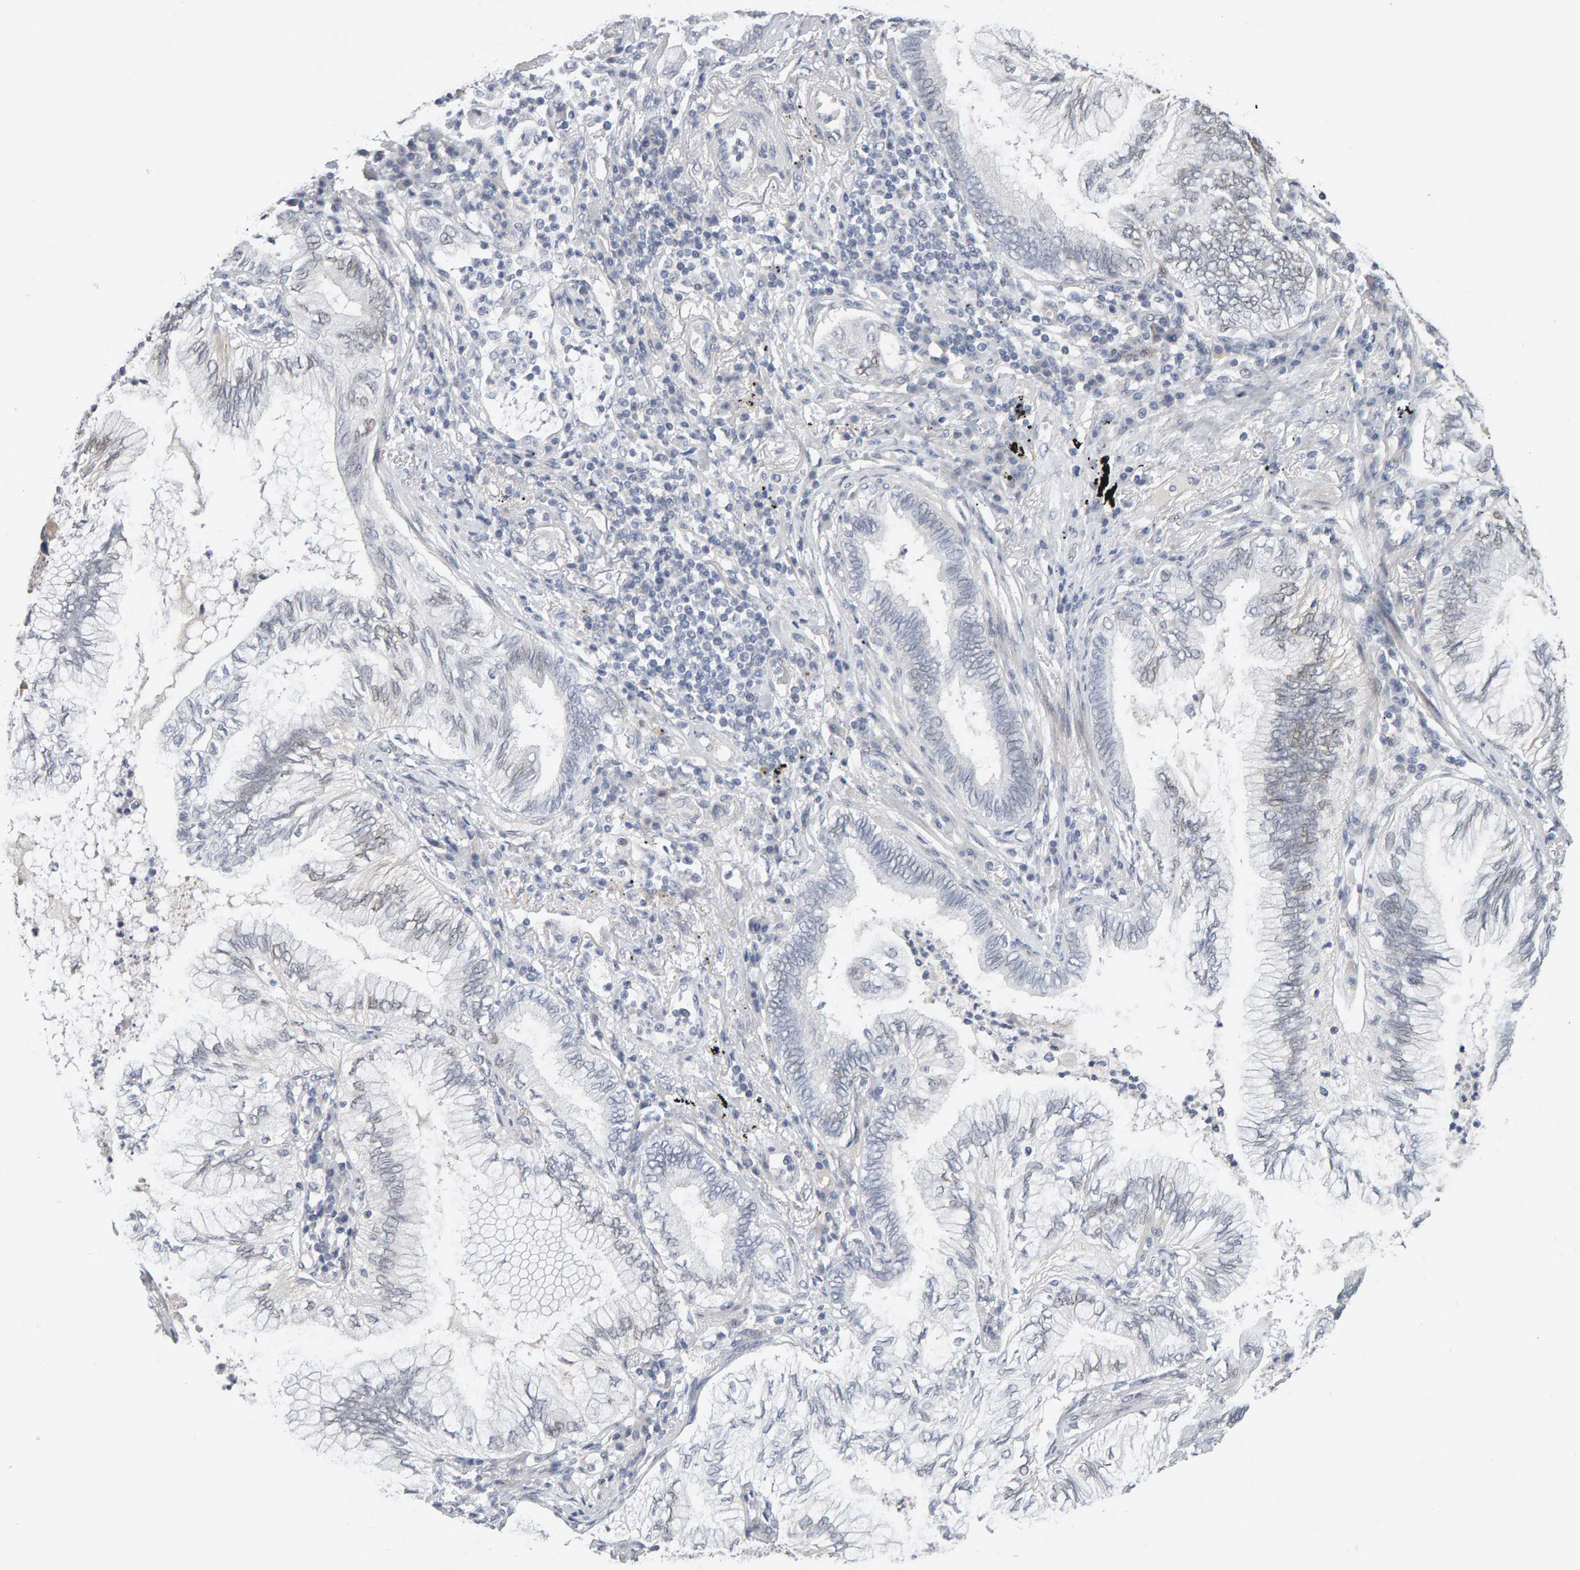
{"staining": {"intensity": "negative", "quantity": "none", "location": "none"}, "tissue": "lung cancer", "cell_type": "Tumor cells", "image_type": "cancer", "snomed": [{"axis": "morphology", "description": "Normal tissue, NOS"}, {"axis": "morphology", "description": "Adenocarcinoma, NOS"}, {"axis": "topography", "description": "Bronchus"}, {"axis": "topography", "description": "Lung"}], "caption": "A micrograph of lung cancer stained for a protein shows no brown staining in tumor cells. Brightfield microscopy of immunohistochemistry stained with DAB (3,3'-diaminobenzidine) (brown) and hematoxylin (blue), captured at high magnification.", "gene": "HNF4A", "patient": {"sex": "female", "age": 70}}